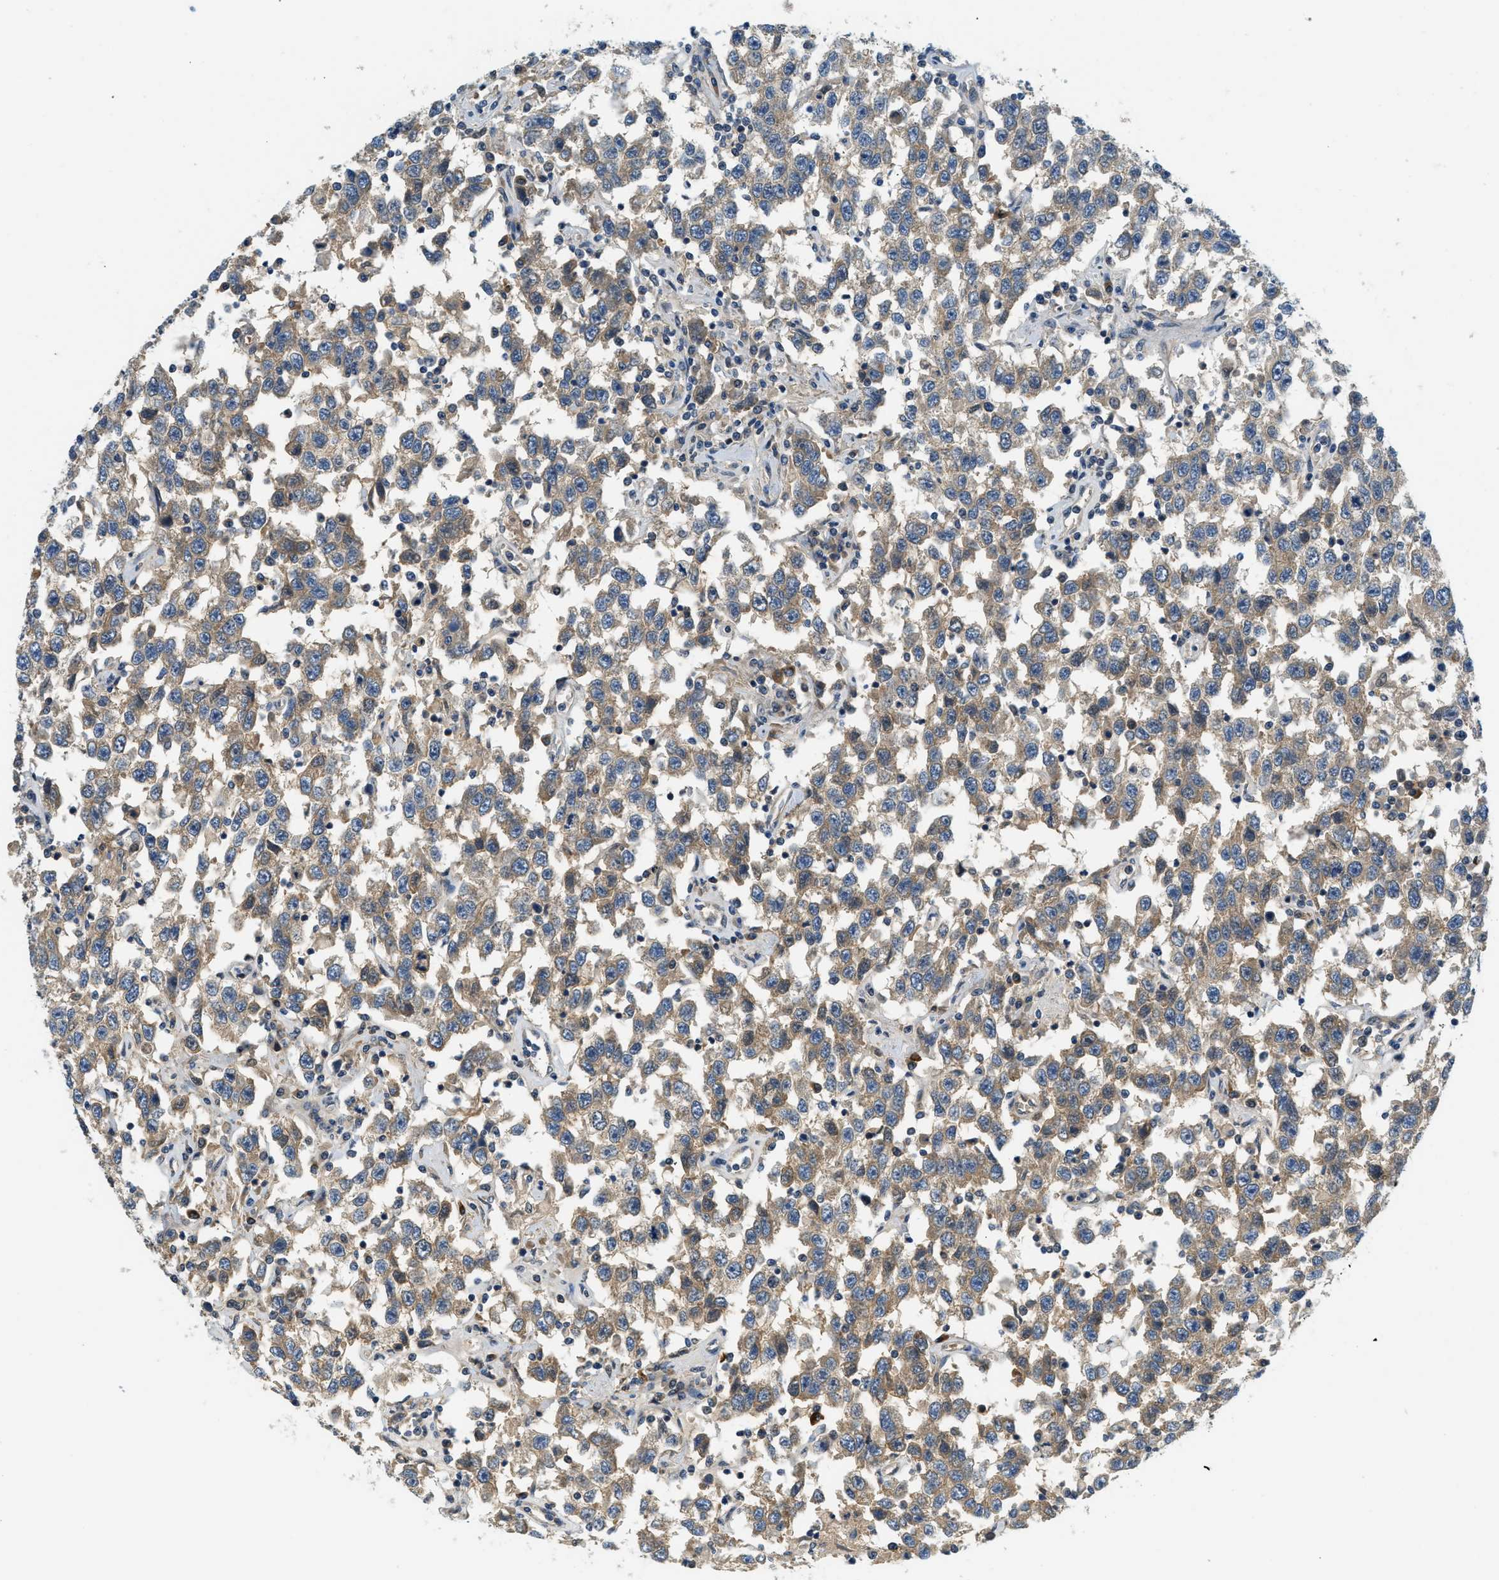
{"staining": {"intensity": "weak", "quantity": ">75%", "location": "cytoplasmic/membranous"}, "tissue": "testis cancer", "cell_type": "Tumor cells", "image_type": "cancer", "snomed": [{"axis": "morphology", "description": "Seminoma, NOS"}, {"axis": "topography", "description": "Testis"}], "caption": "Protein expression analysis of human testis cancer (seminoma) reveals weak cytoplasmic/membranous positivity in about >75% of tumor cells.", "gene": "KCNK1", "patient": {"sex": "male", "age": 41}}